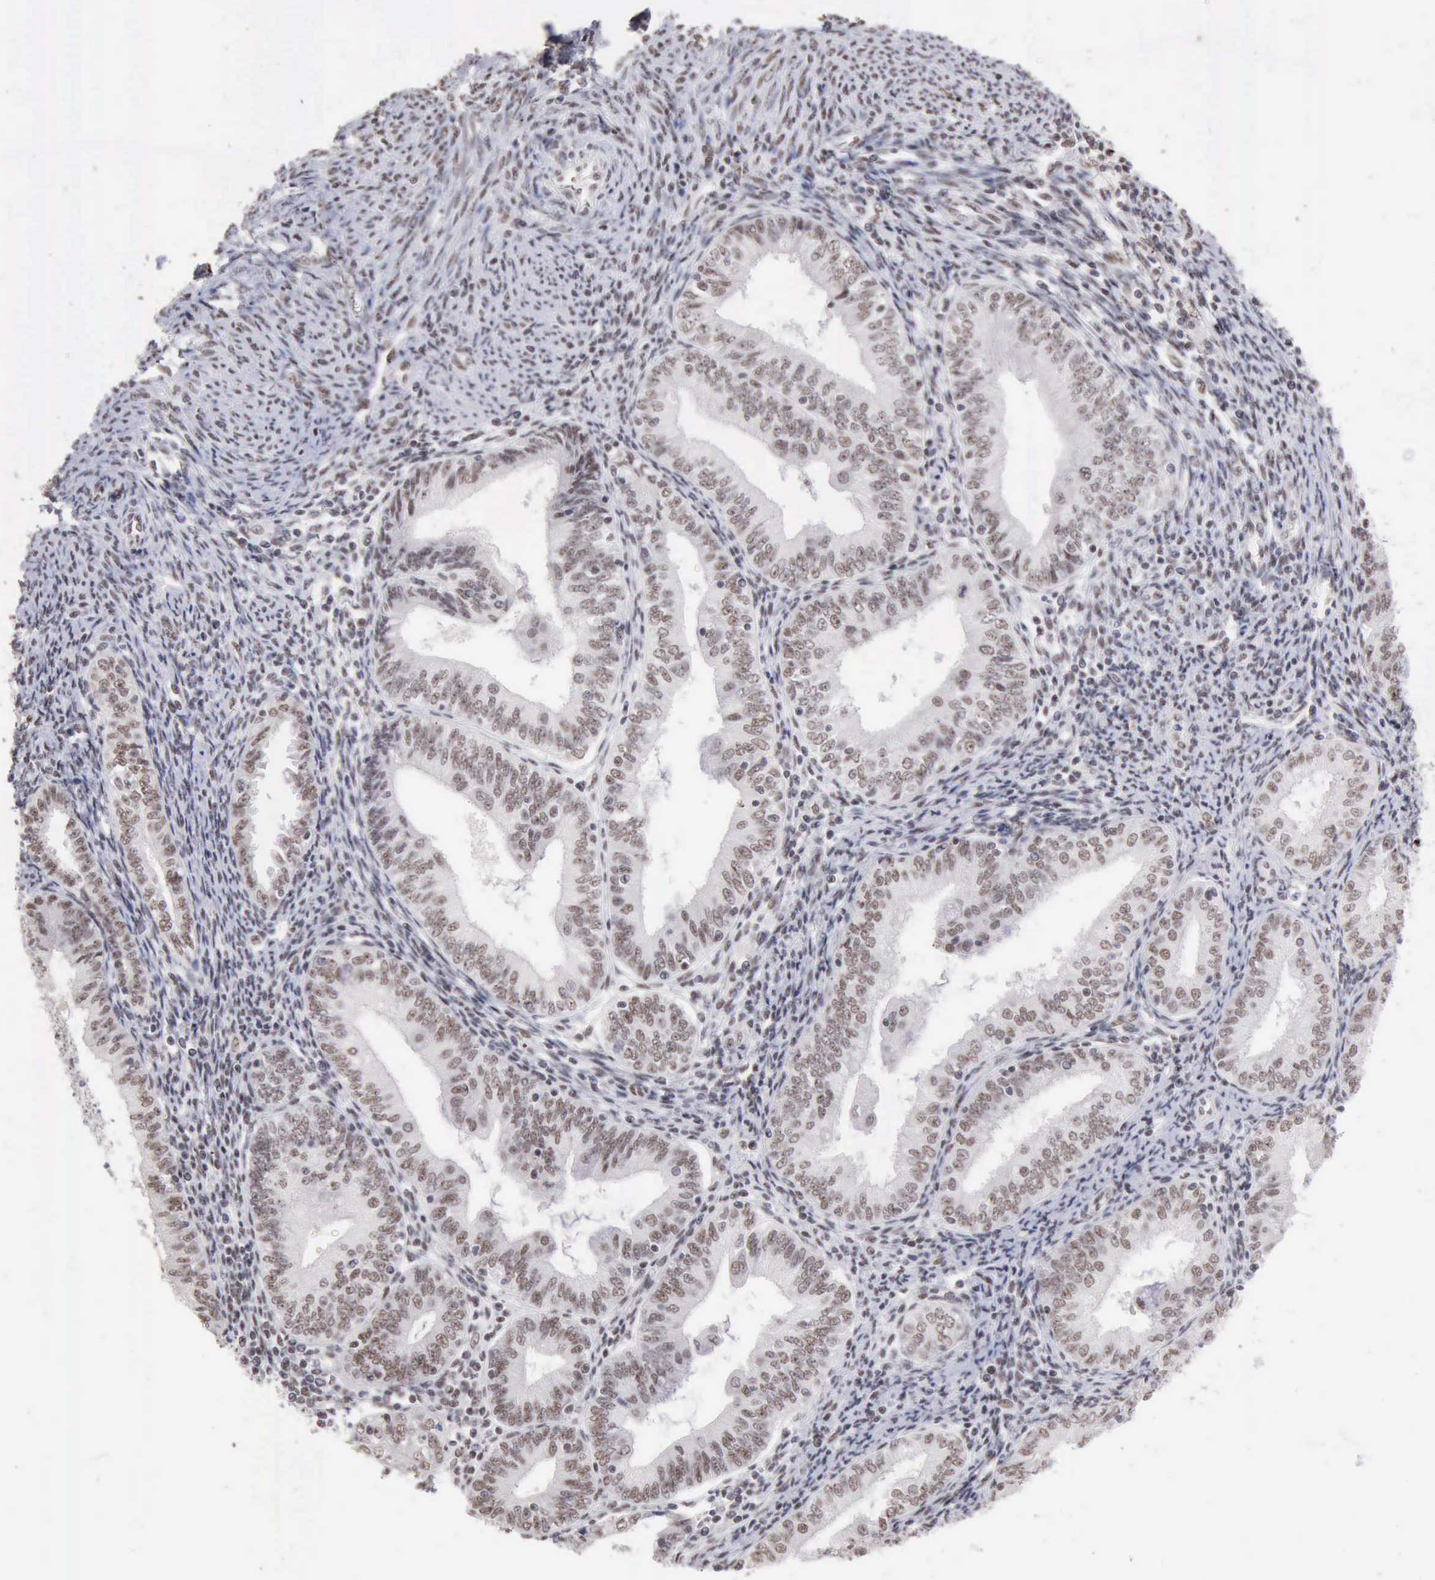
{"staining": {"intensity": "weak", "quantity": "25%-75%", "location": "nuclear"}, "tissue": "endometrial cancer", "cell_type": "Tumor cells", "image_type": "cancer", "snomed": [{"axis": "morphology", "description": "Adenocarcinoma, NOS"}, {"axis": "topography", "description": "Endometrium"}], "caption": "Endometrial adenocarcinoma stained for a protein (brown) exhibits weak nuclear positive positivity in about 25%-75% of tumor cells.", "gene": "TAF1", "patient": {"sex": "female", "age": 55}}